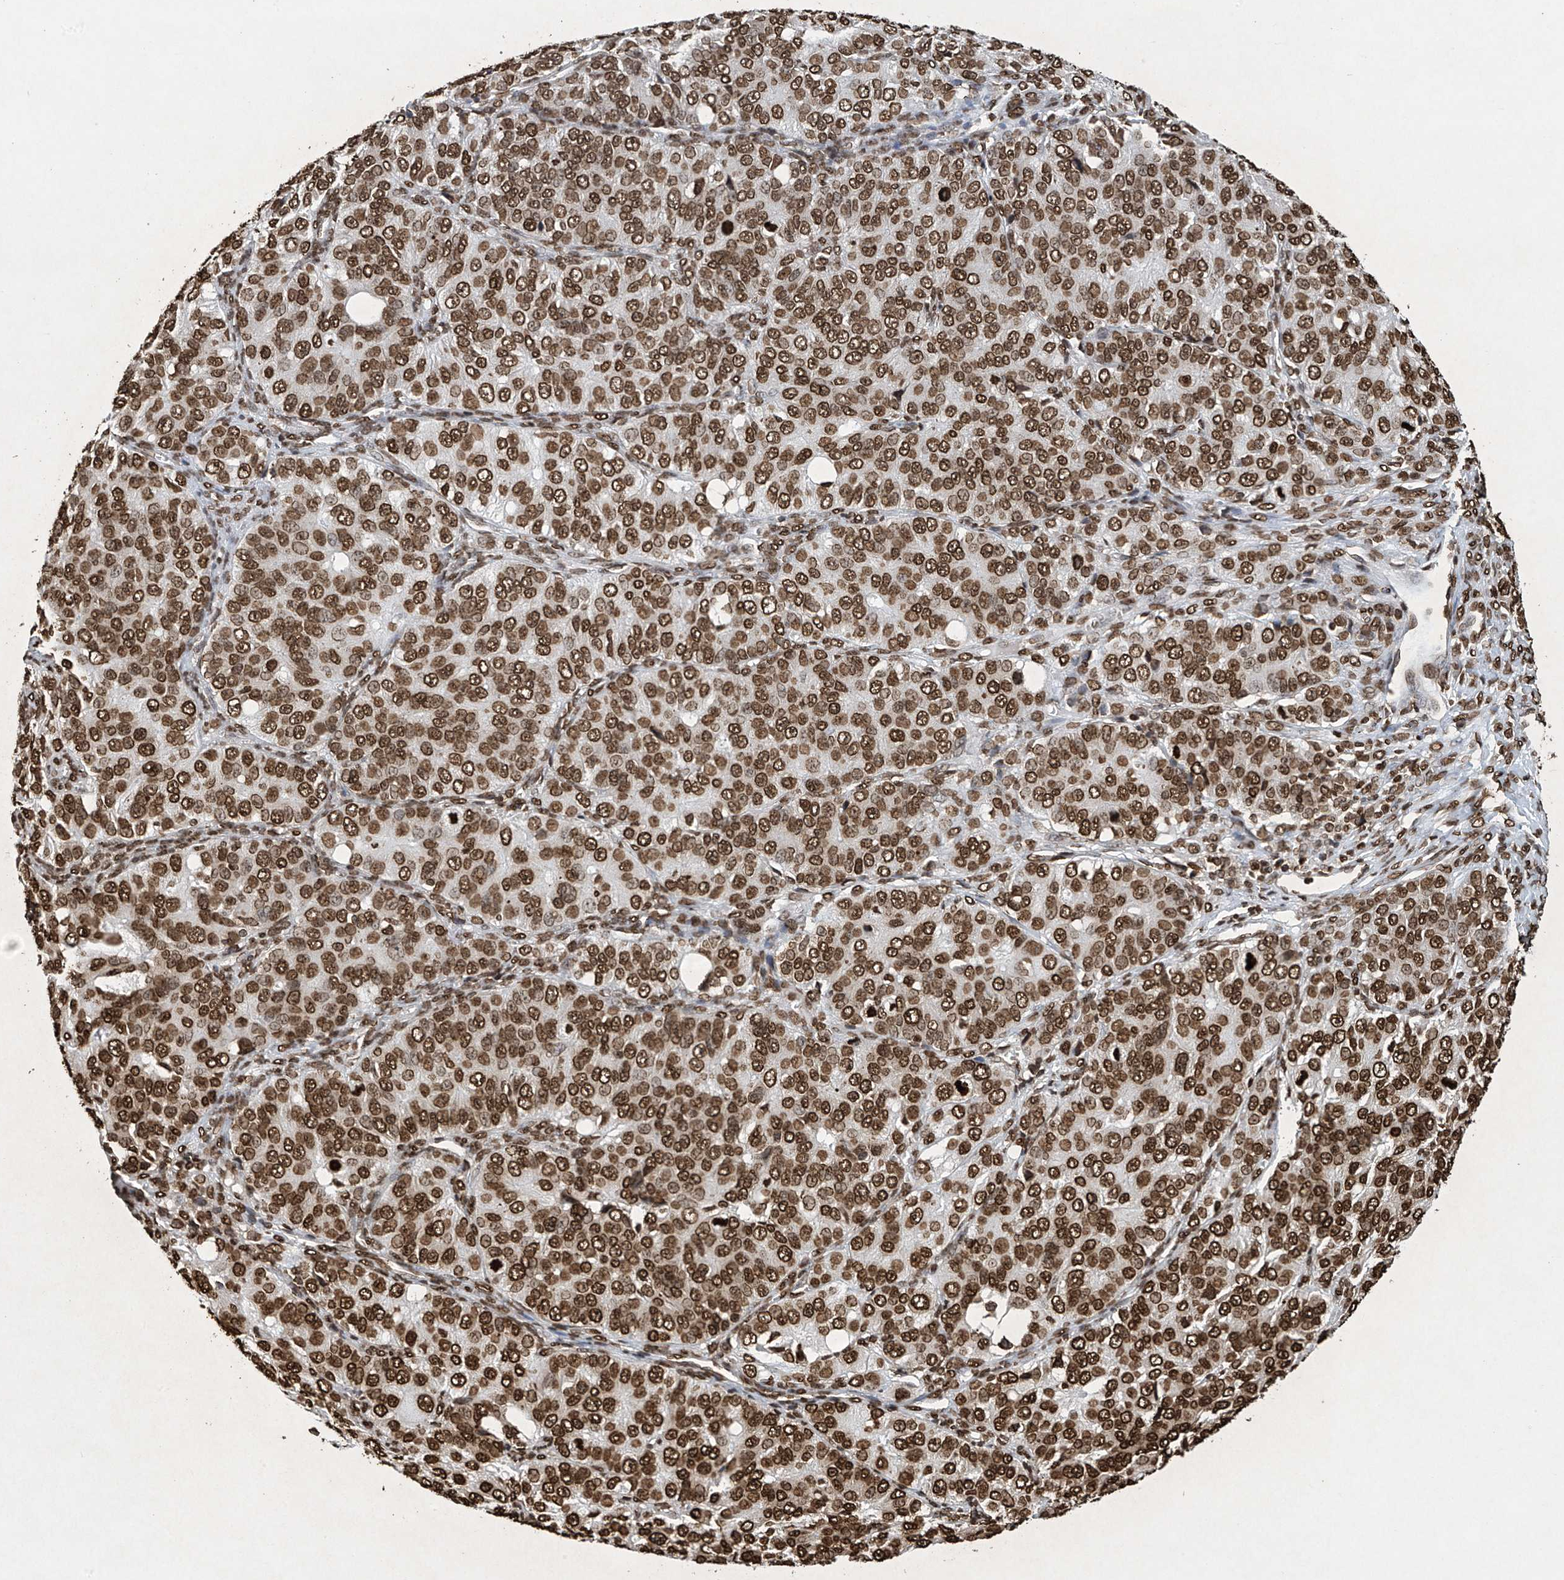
{"staining": {"intensity": "strong", "quantity": ">75%", "location": "nuclear"}, "tissue": "ovarian cancer", "cell_type": "Tumor cells", "image_type": "cancer", "snomed": [{"axis": "morphology", "description": "Carcinoma, endometroid"}, {"axis": "topography", "description": "Ovary"}], "caption": "Tumor cells exhibit strong nuclear staining in about >75% of cells in ovarian cancer.", "gene": "H3-3A", "patient": {"sex": "female", "age": 51}}